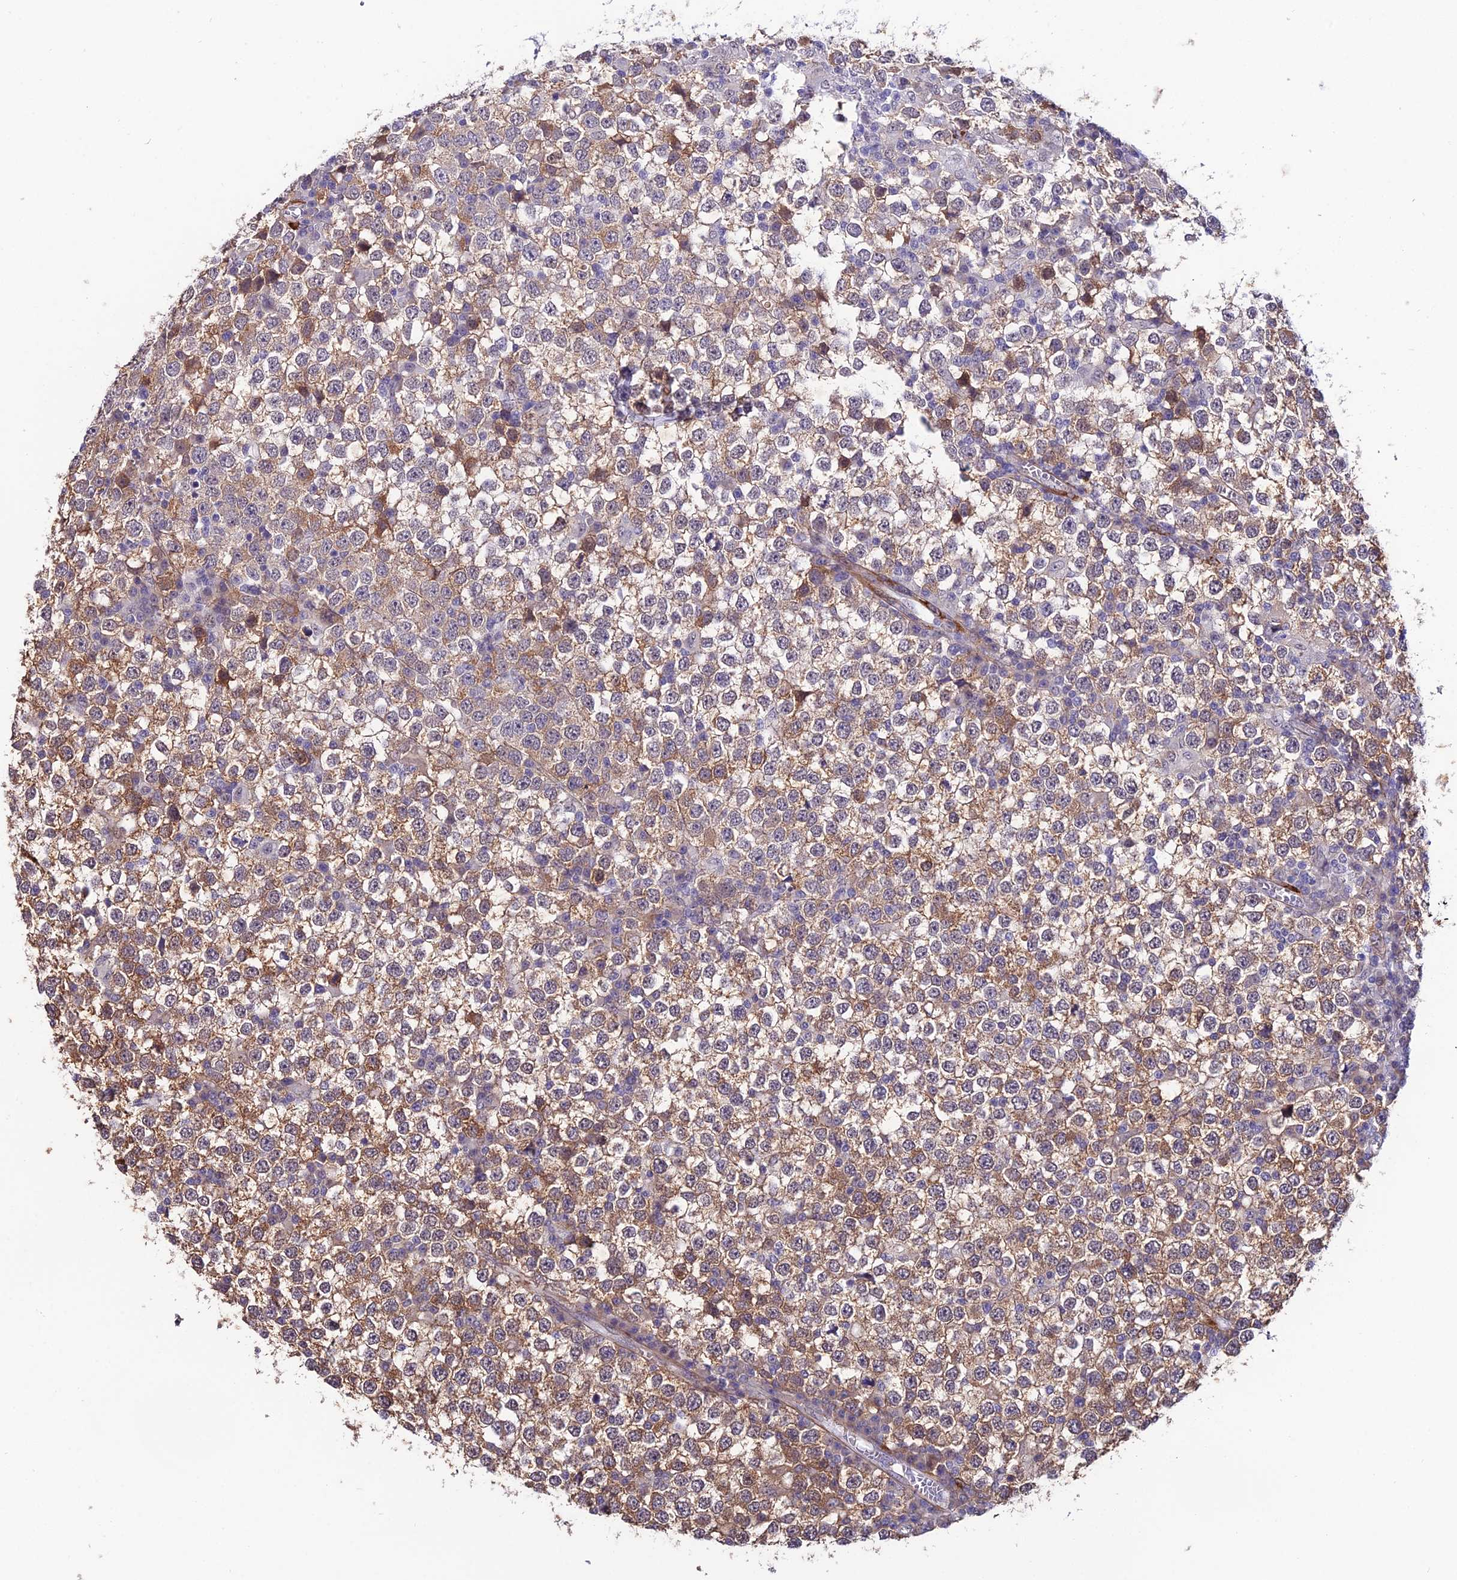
{"staining": {"intensity": "moderate", "quantity": ">75%", "location": "cytoplasmic/membranous"}, "tissue": "testis cancer", "cell_type": "Tumor cells", "image_type": "cancer", "snomed": [{"axis": "morphology", "description": "Seminoma, NOS"}, {"axis": "topography", "description": "Testis"}], "caption": "Immunohistochemistry photomicrograph of human testis seminoma stained for a protein (brown), which reveals medium levels of moderate cytoplasmic/membranous expression in about >75% of tumor cells.", "gene": "SYT15", "patient": {"sex": "male", "age": 65}}